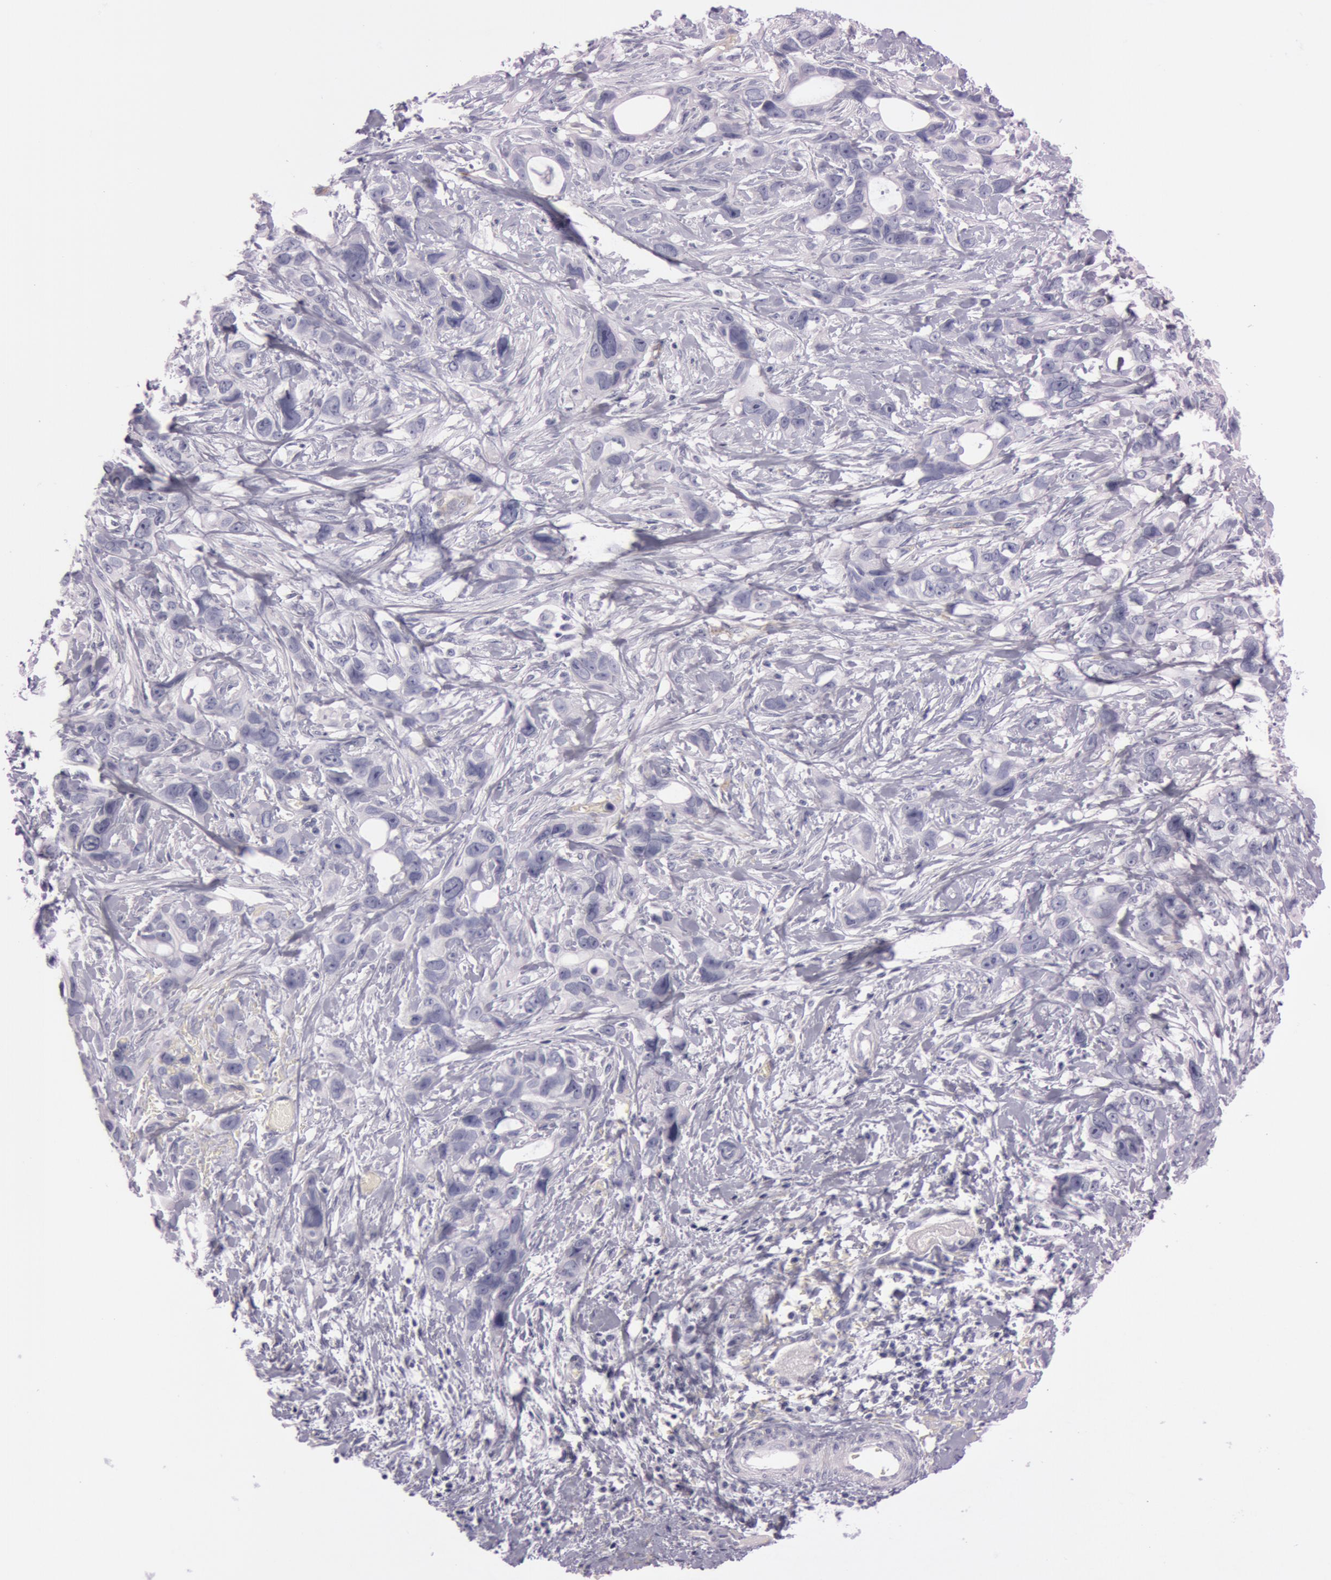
{"staining": {"intensity": "negative", "quantity": "none", "location": "none"}, "tissue": "stomach cancer", "cell_type": "Tumor cells", "image_type": "cancer", "snomed": [{"axis": "morphology", "description": "Adenocarcinoma, NOS"}, {"axis": "topography", "description": "Stomach, upper"}], "caption": "This is an immunohistochemistry photomicrograph of human stomach cancer. There is no staining in tumor cells.", "gene": "FOLH1", "patient": {"sex": "male", "age": 47}}